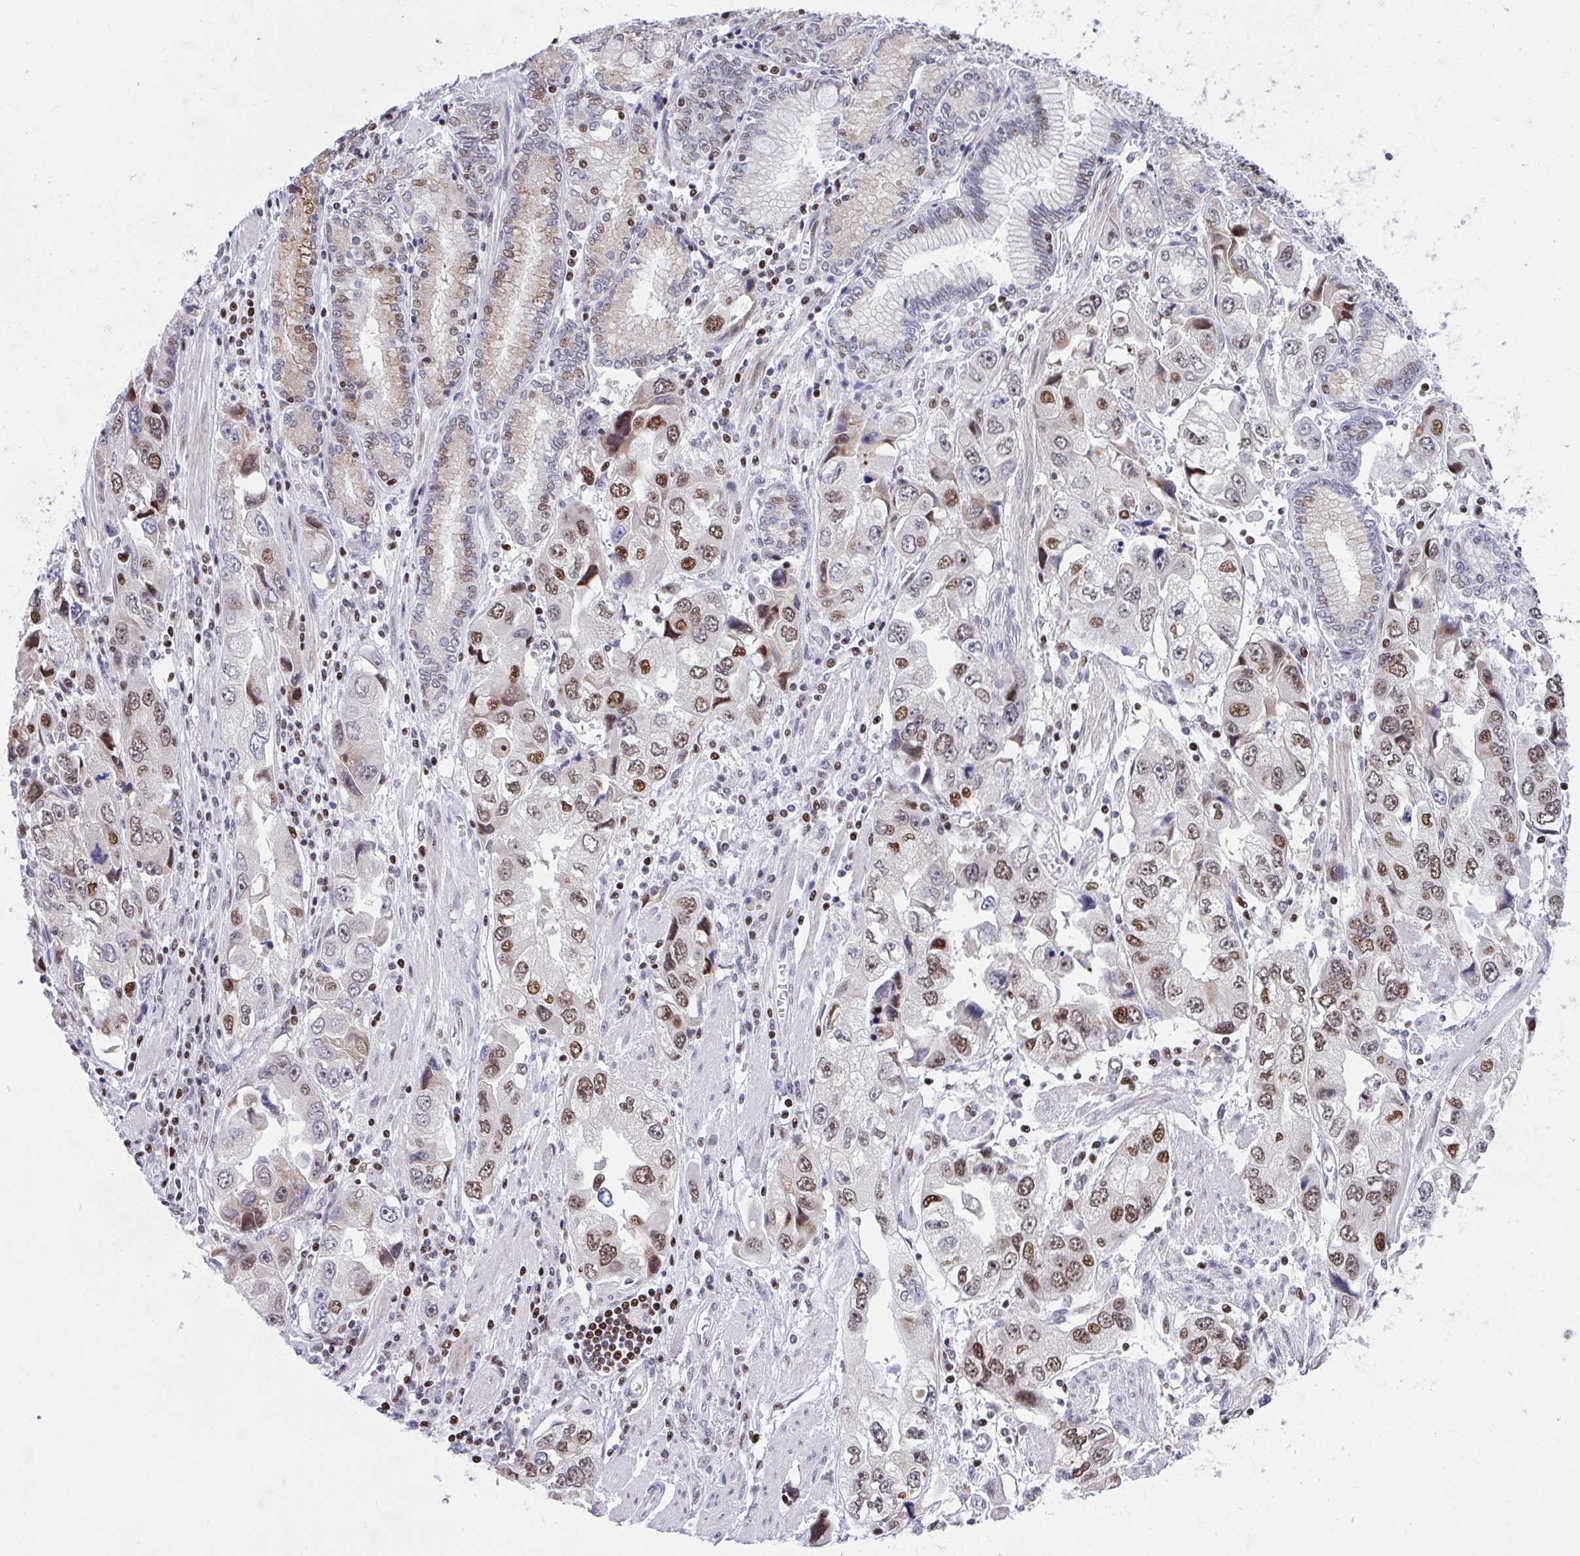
{"staining": {"intensity": "moderate", "quantity": "25%-75%", "location": "nuclear"}, "tissue": "stomach cancer", "cell_type": "Tumor cells", "image_type": "cancer", "snomed": [{"axis": "morphology", "description": "Adenocarcinoma, NOS"}, {"axis": "topography", "description": "Stomach, lower"}], "caption": "A micrograph showing moderate nuclear positivity in about 25%-75% of tumor cells in stomach adenocarcinoma, as visualized by brown immunohistochemical staining.", "gene": "C14orf39", "patient": {"sex": "female", "age": 93}}